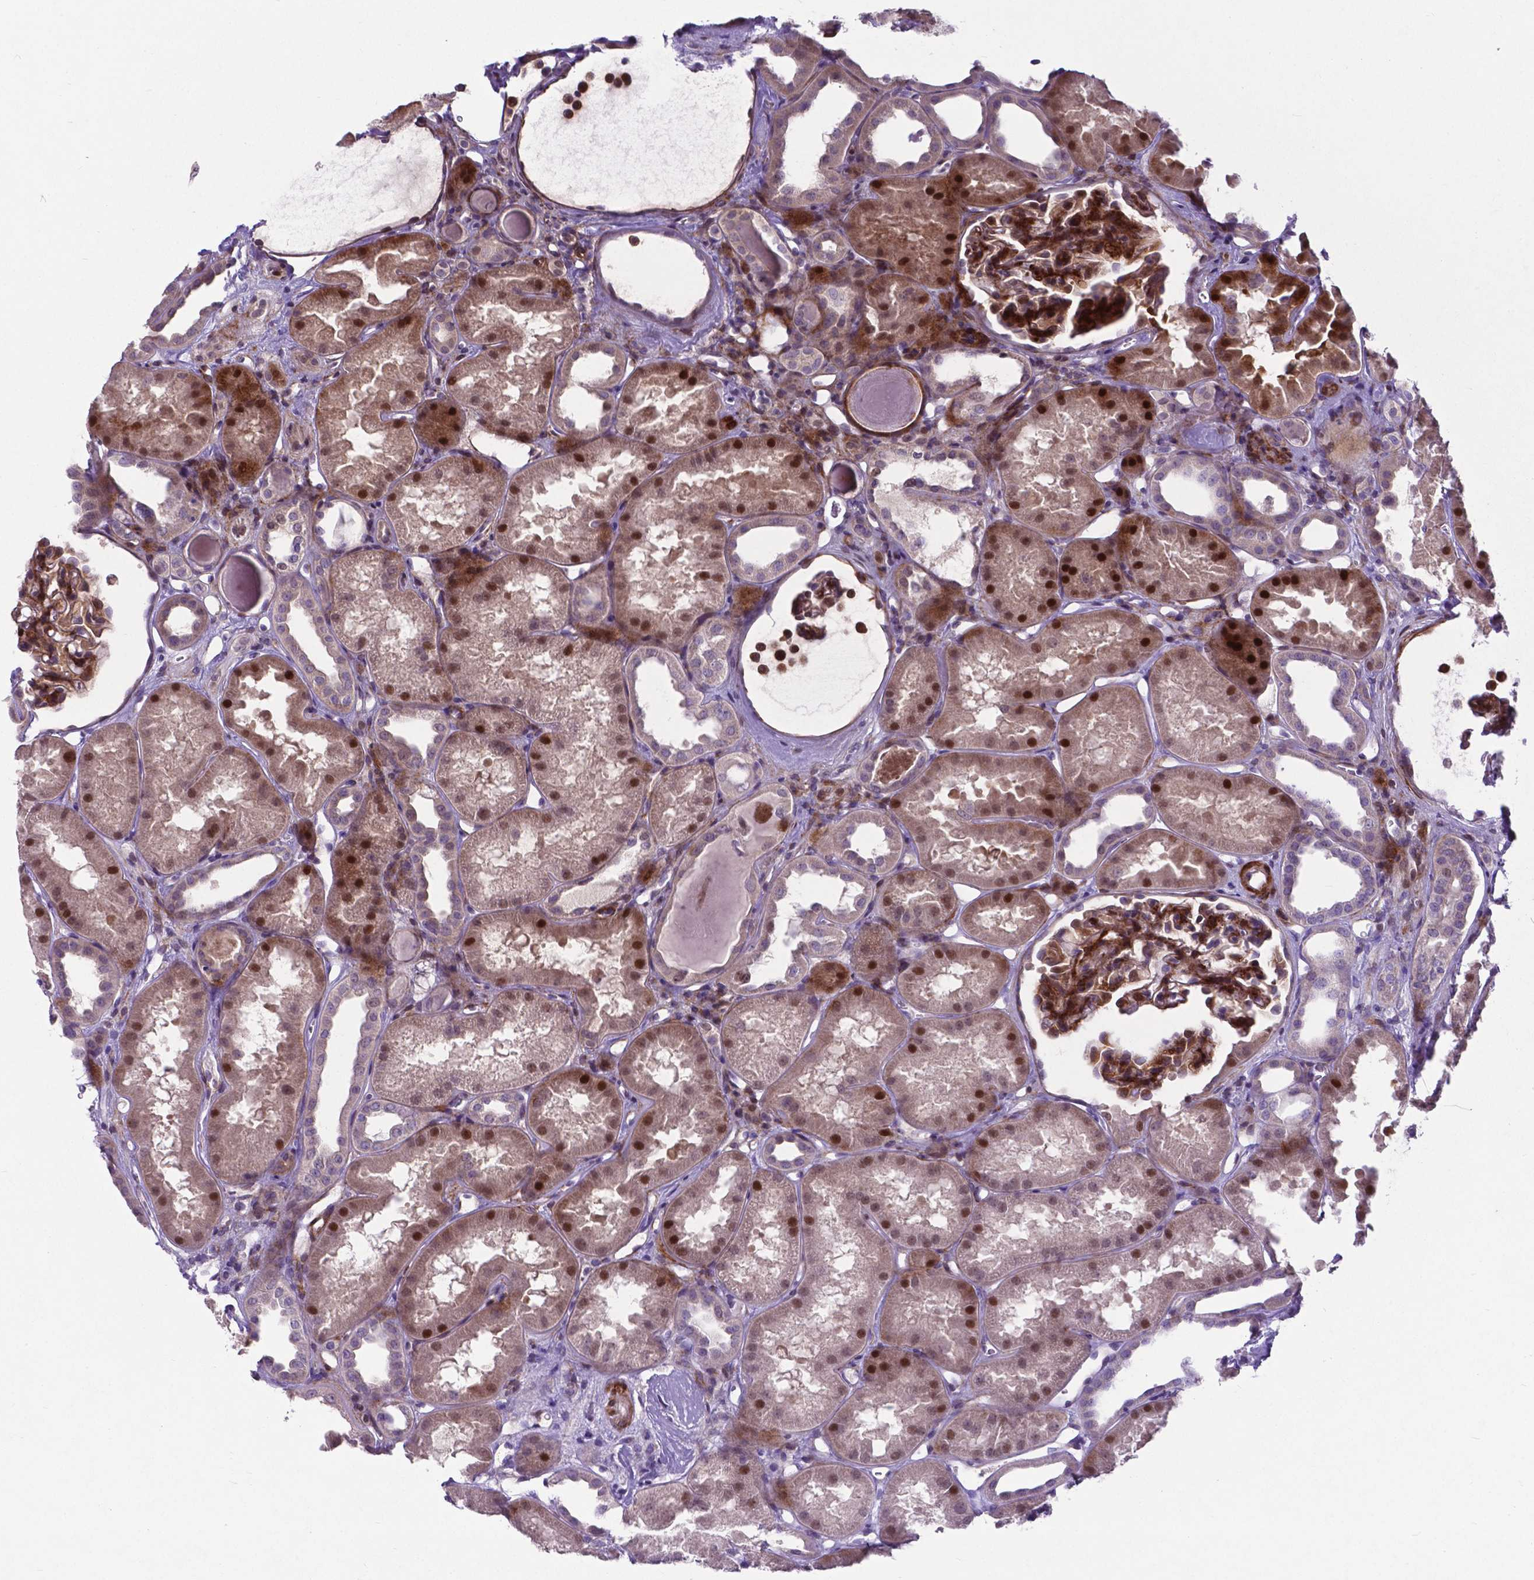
{"staining": {"intensity": "strong", "quantity": "25%-75%", "location": "cytoplasmic/membranous"}, "tissue": "kidney", "cell_type": "Cells in glomeruli", "image_type": "normal", "snomed": [{"axis": "morphology", "description": "Normal tissue, NOS"}, {"axis": "topography", "description": "Kidney"}], "caption": "Kidney stained for a protein demonstrates strong cytoplasmic/membranous positivity in cells in glomeruli. (DAB (3,3'-diaminobenzidine) IHC with brightfield microscopy, high magnification).", "gene": "PFKFB4", "patient": {"sex": "male", "age": 61}}